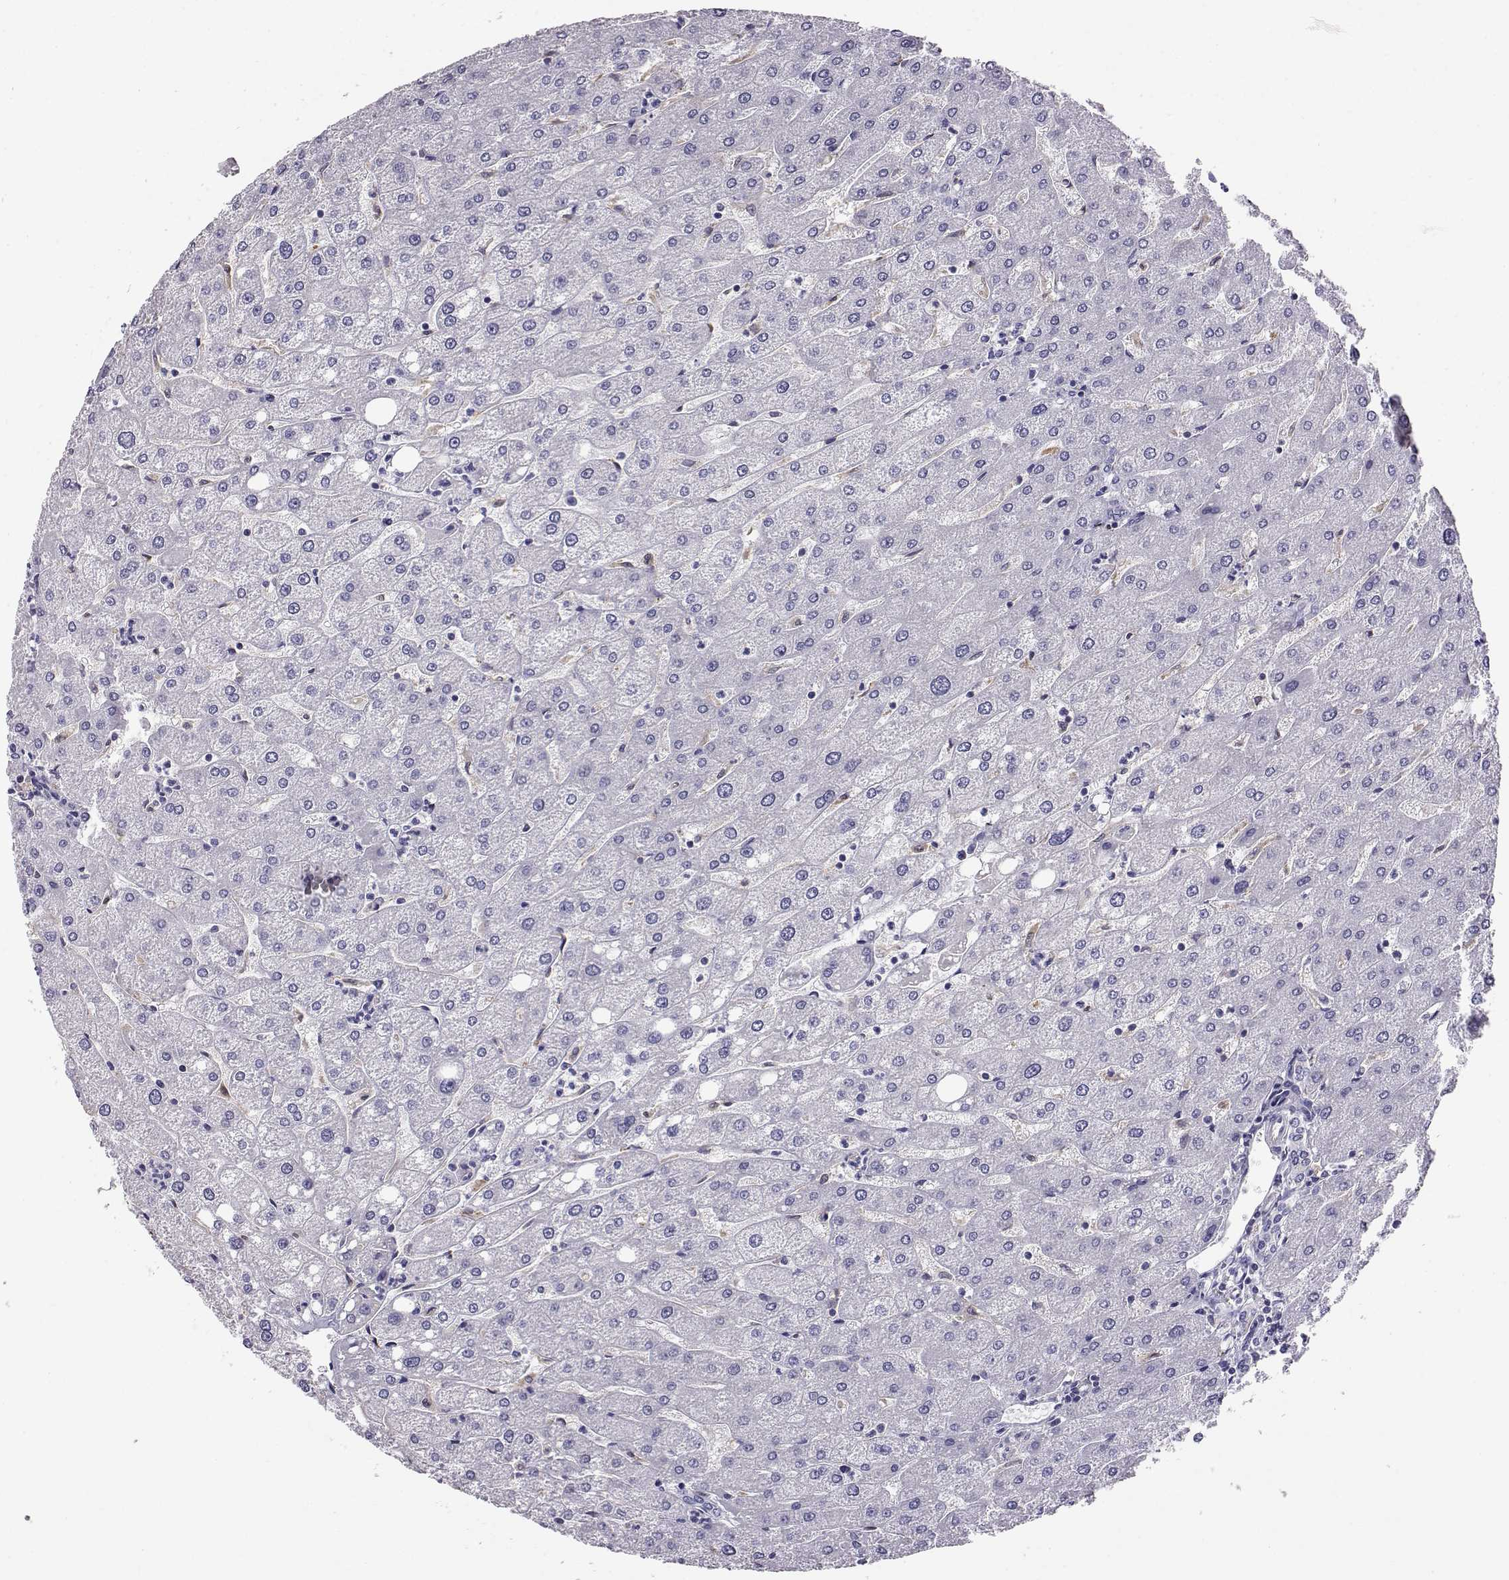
{"staining": {"intensity": "negative", "quantity": "none", "location": "none"}, "tissue": "liver", "cell_type": "Cholangiocytes", "image_type": "normal", "snomed": [{"axis": "morphology", "description": "Normal tissue, NOS"}, {"axis": "topography", "description": "Liver"}], "caption": "Immunohistochemistry (IHC) histopathology image of normal human liver stained for a protein (brown), which reveals no staining in cholangiocytes.", "gene": "AKR1B1", "patient": {"sex": "male", "age": 67}}